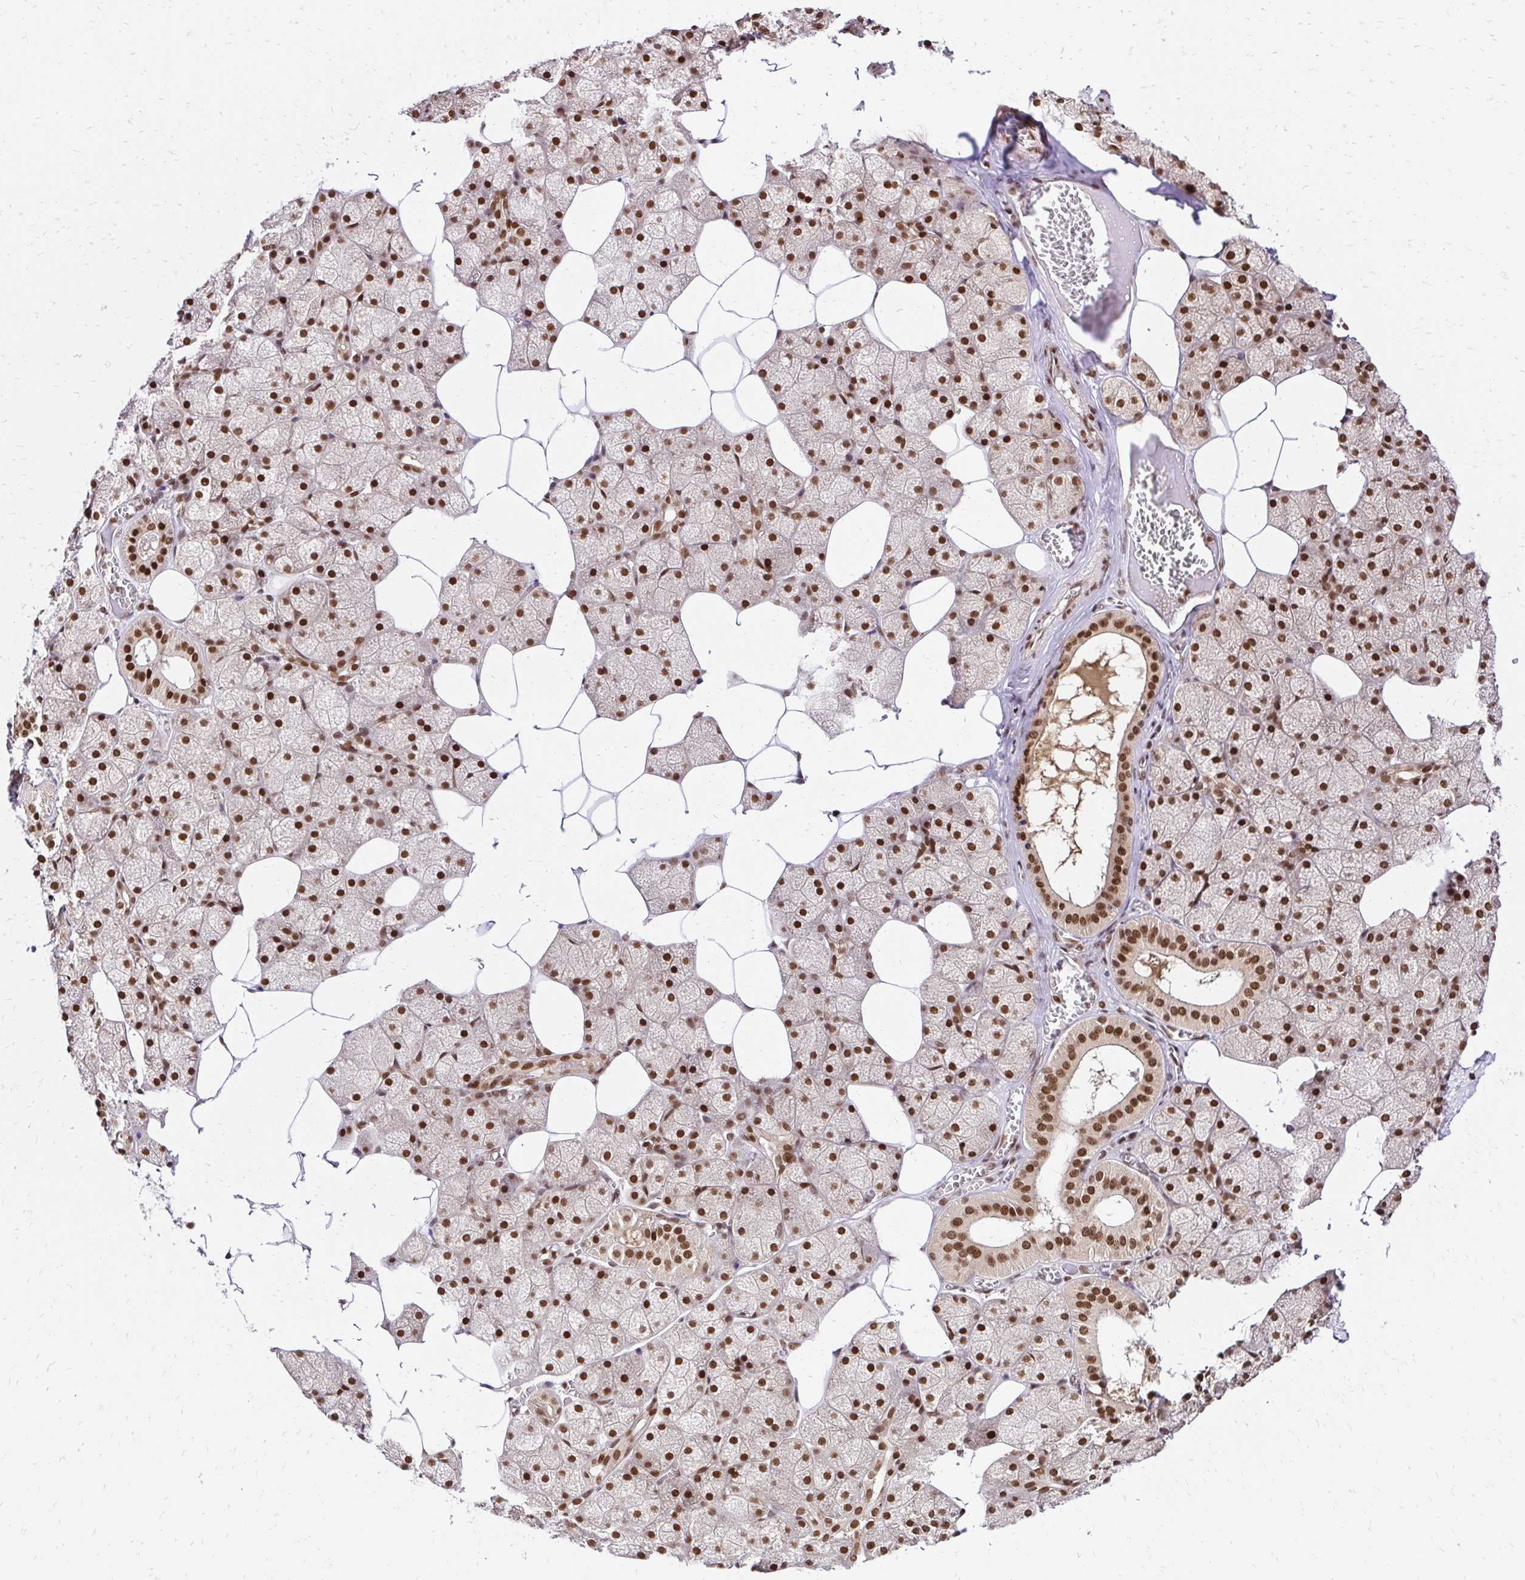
{"staining": {"intensity": "strong", "quantity": ">75%", "location": "nuclear"}, "tissue": "salivary gland", "cell_type": "Glandular cells", "image_type": "normal", "snomed": [{"axis": "morphology", "description": "Normal tissue, NOS"}, {"axis": "topography", "description": "Salivary gland"}, {"axis": "topography", "description": "Peripheral nerve tissue"}], "caption": "Immunohistochemistry of unremarkable human salivary gland reveals high levels of strong nuclear staining in about >75% of glandular cells.", "gene": "GLYR1", "patient": {"sex": "male", "age": 38}}